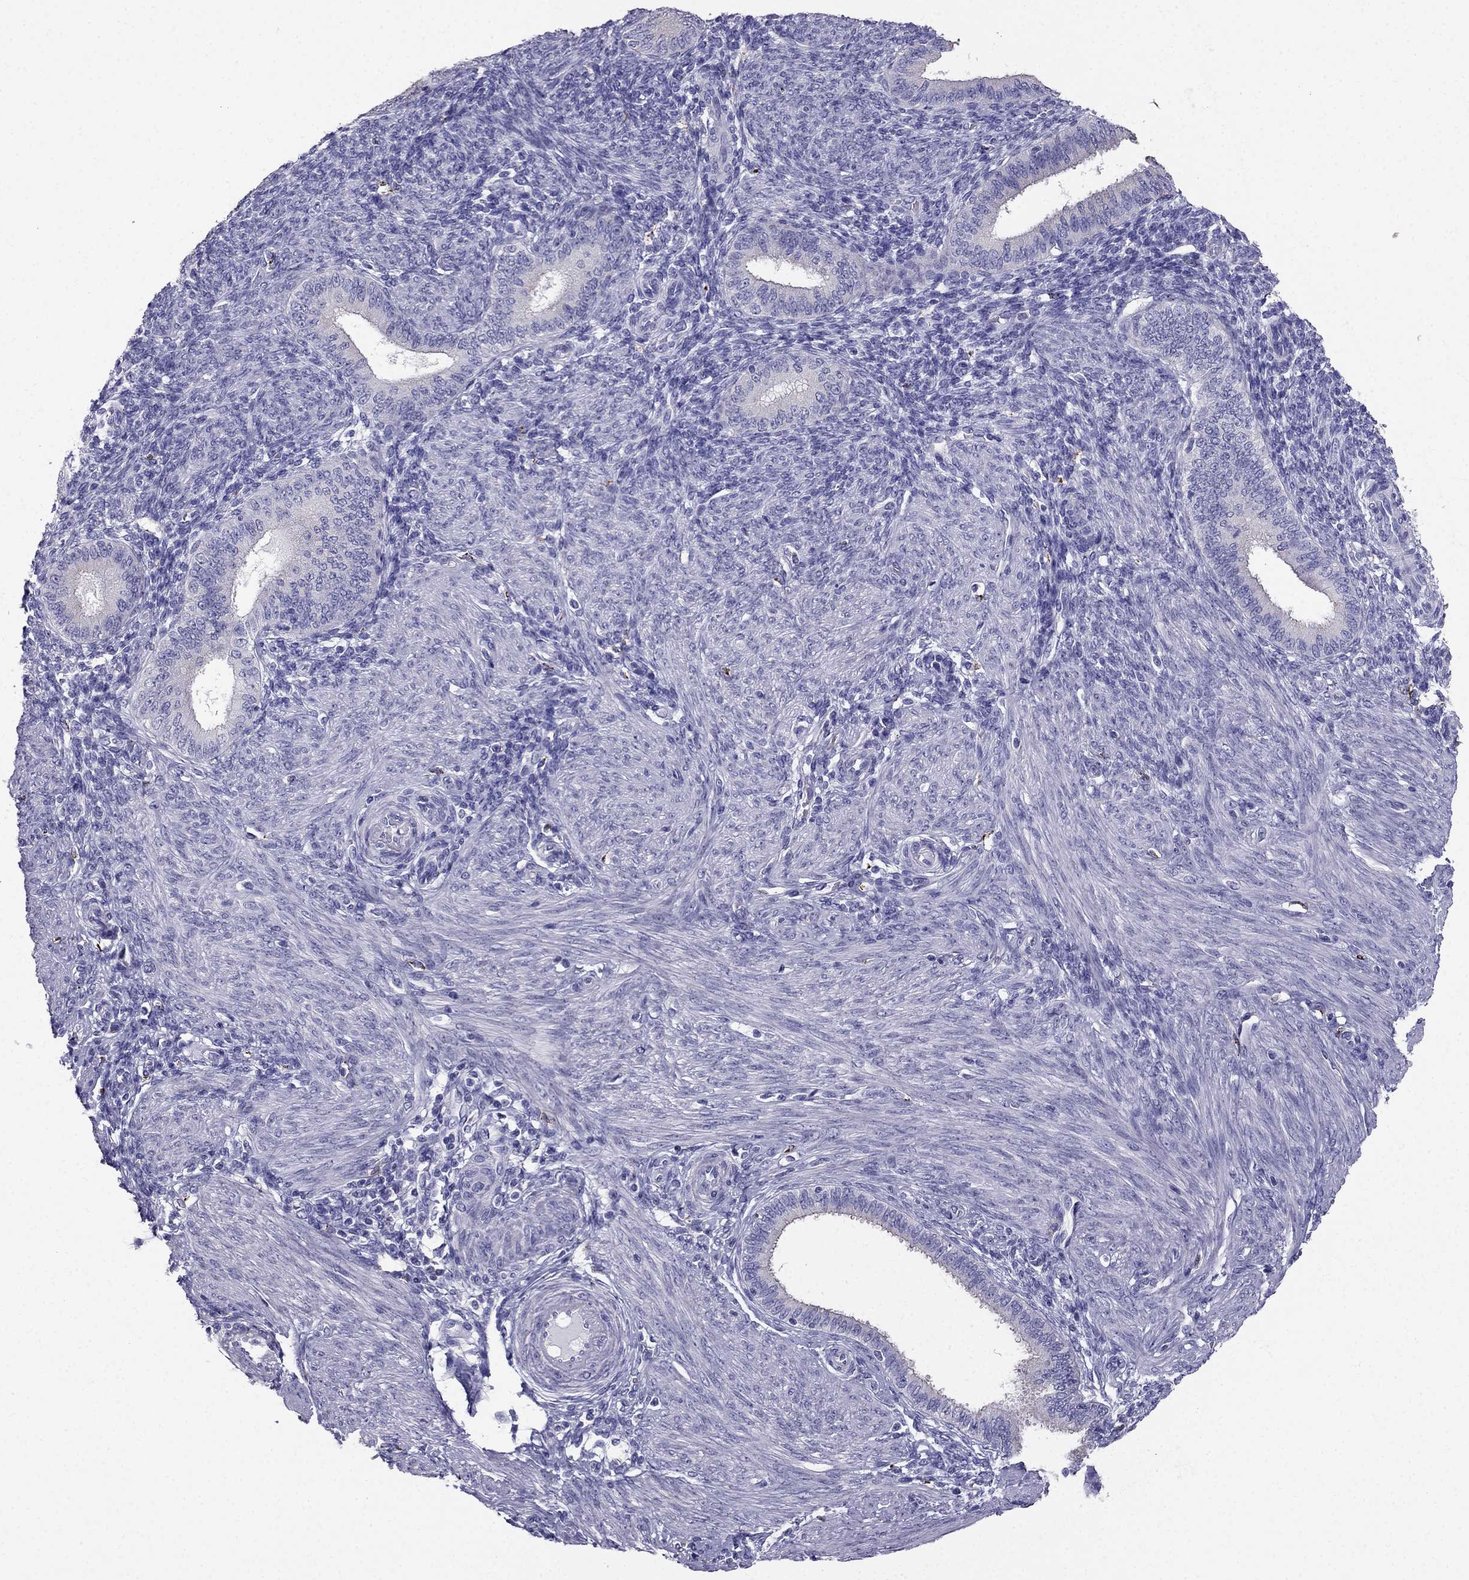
{"staining": {"intensity": "negative", "quantity": "none", "location": "none"}, "tissue": "endometrium", "cell_type": "Cells in endometrial stroma", "image_type": "normal", "snomed": [{"axis": "morphology", "description": "Normal tissue, NOS"}, {"axis": "topography", "description": "Endometrium"}], "caption": "Protein analysis of normal endometrium exhibits no significant staining in cells in endometrial stroma.", "gene": "PTH", "patient": {"sex": "female", "age": 39}}